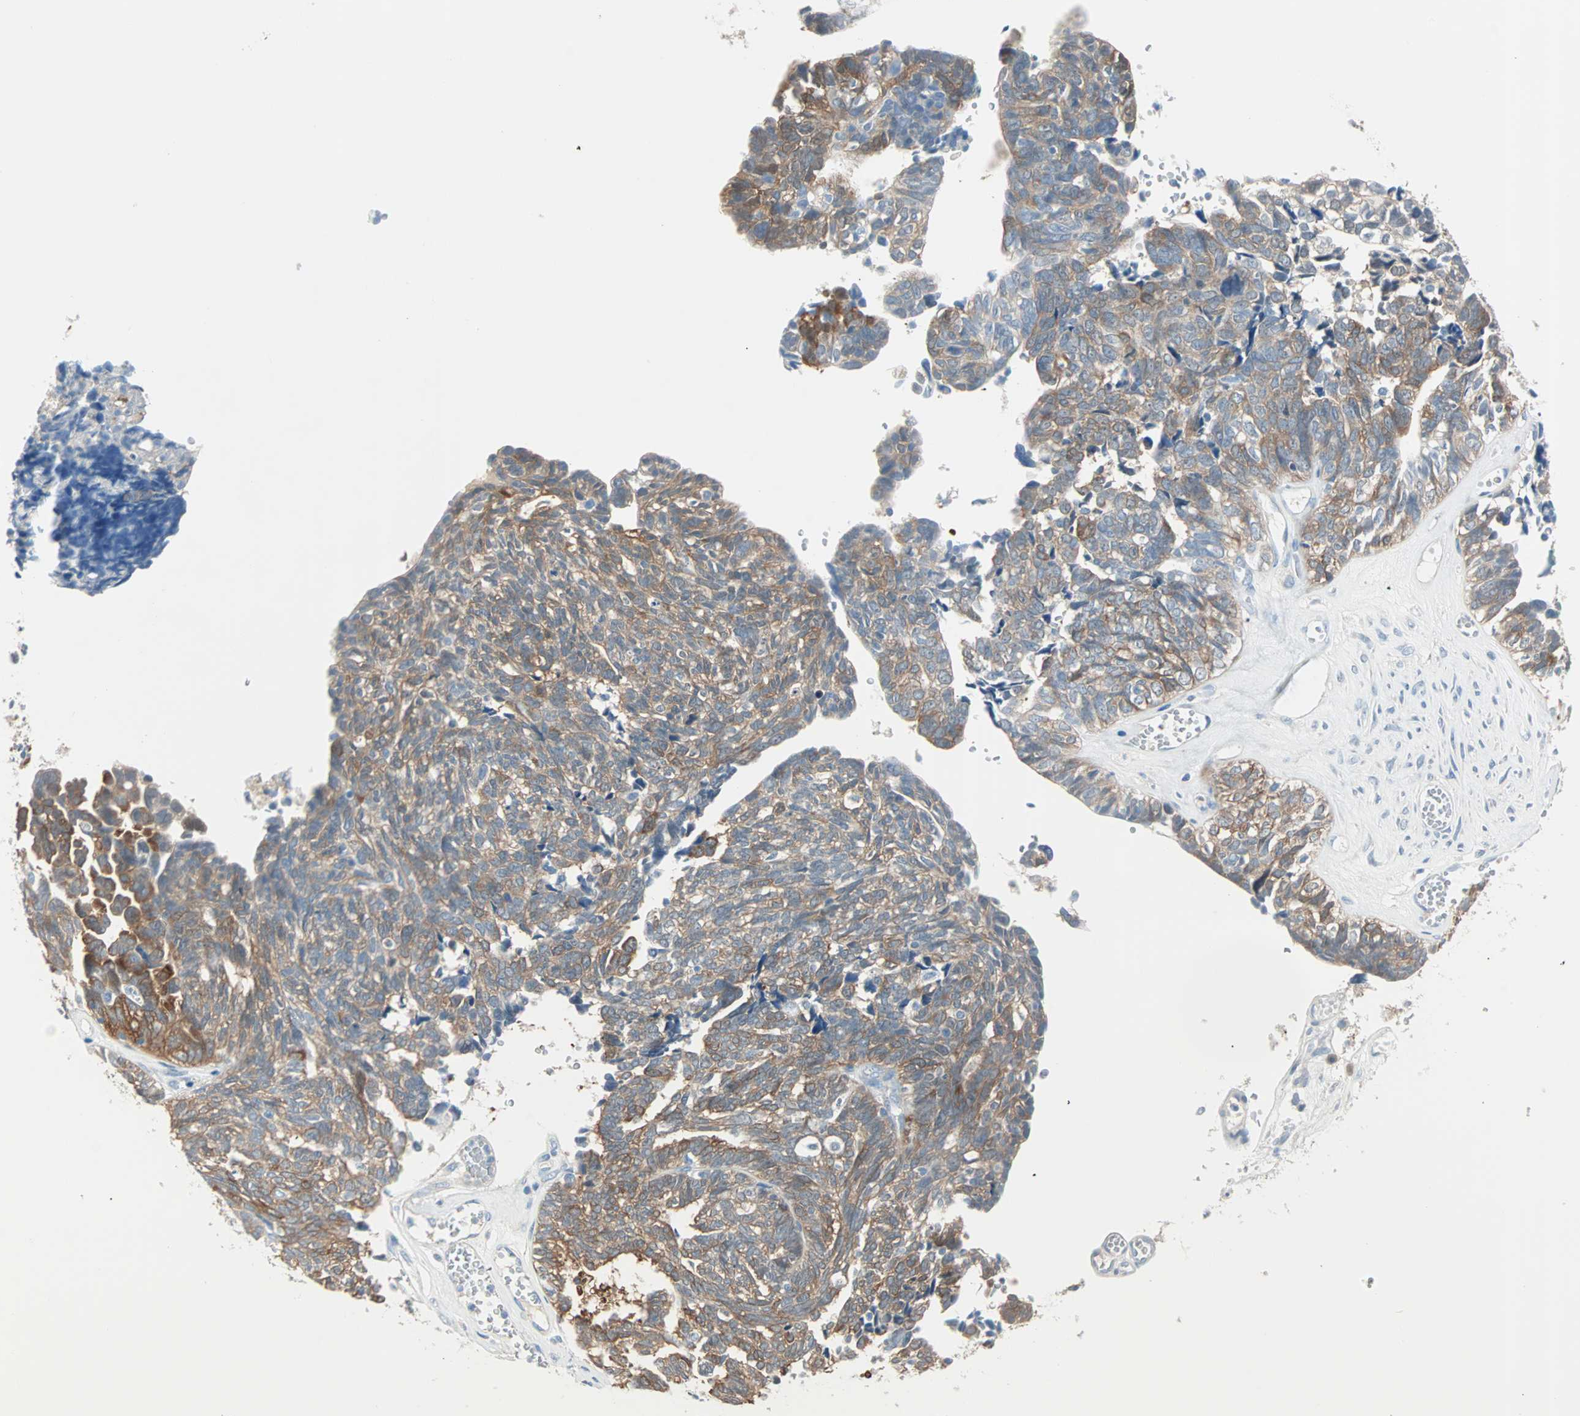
{"staining": {"intensity": "moderate", "quantity": ">75%", "location": "cytoplasmic/membranous"}, "tissue": "ovarian cancer", "cell_type": "Tumor cells", "image_type": "cancer", "snomed": [{"axis": "morphology", "description": "Cystadenocarcinoma, serous, NOS"}, {"axis": "topography", "description": "Ovary"}], "caption": "Moderate cytoplasmic/membranous expression is seen in about >75% of tumor cells in ovarian cancer.", "gene": "ATF6", "patient": {"sex": "female", "age": 79}}